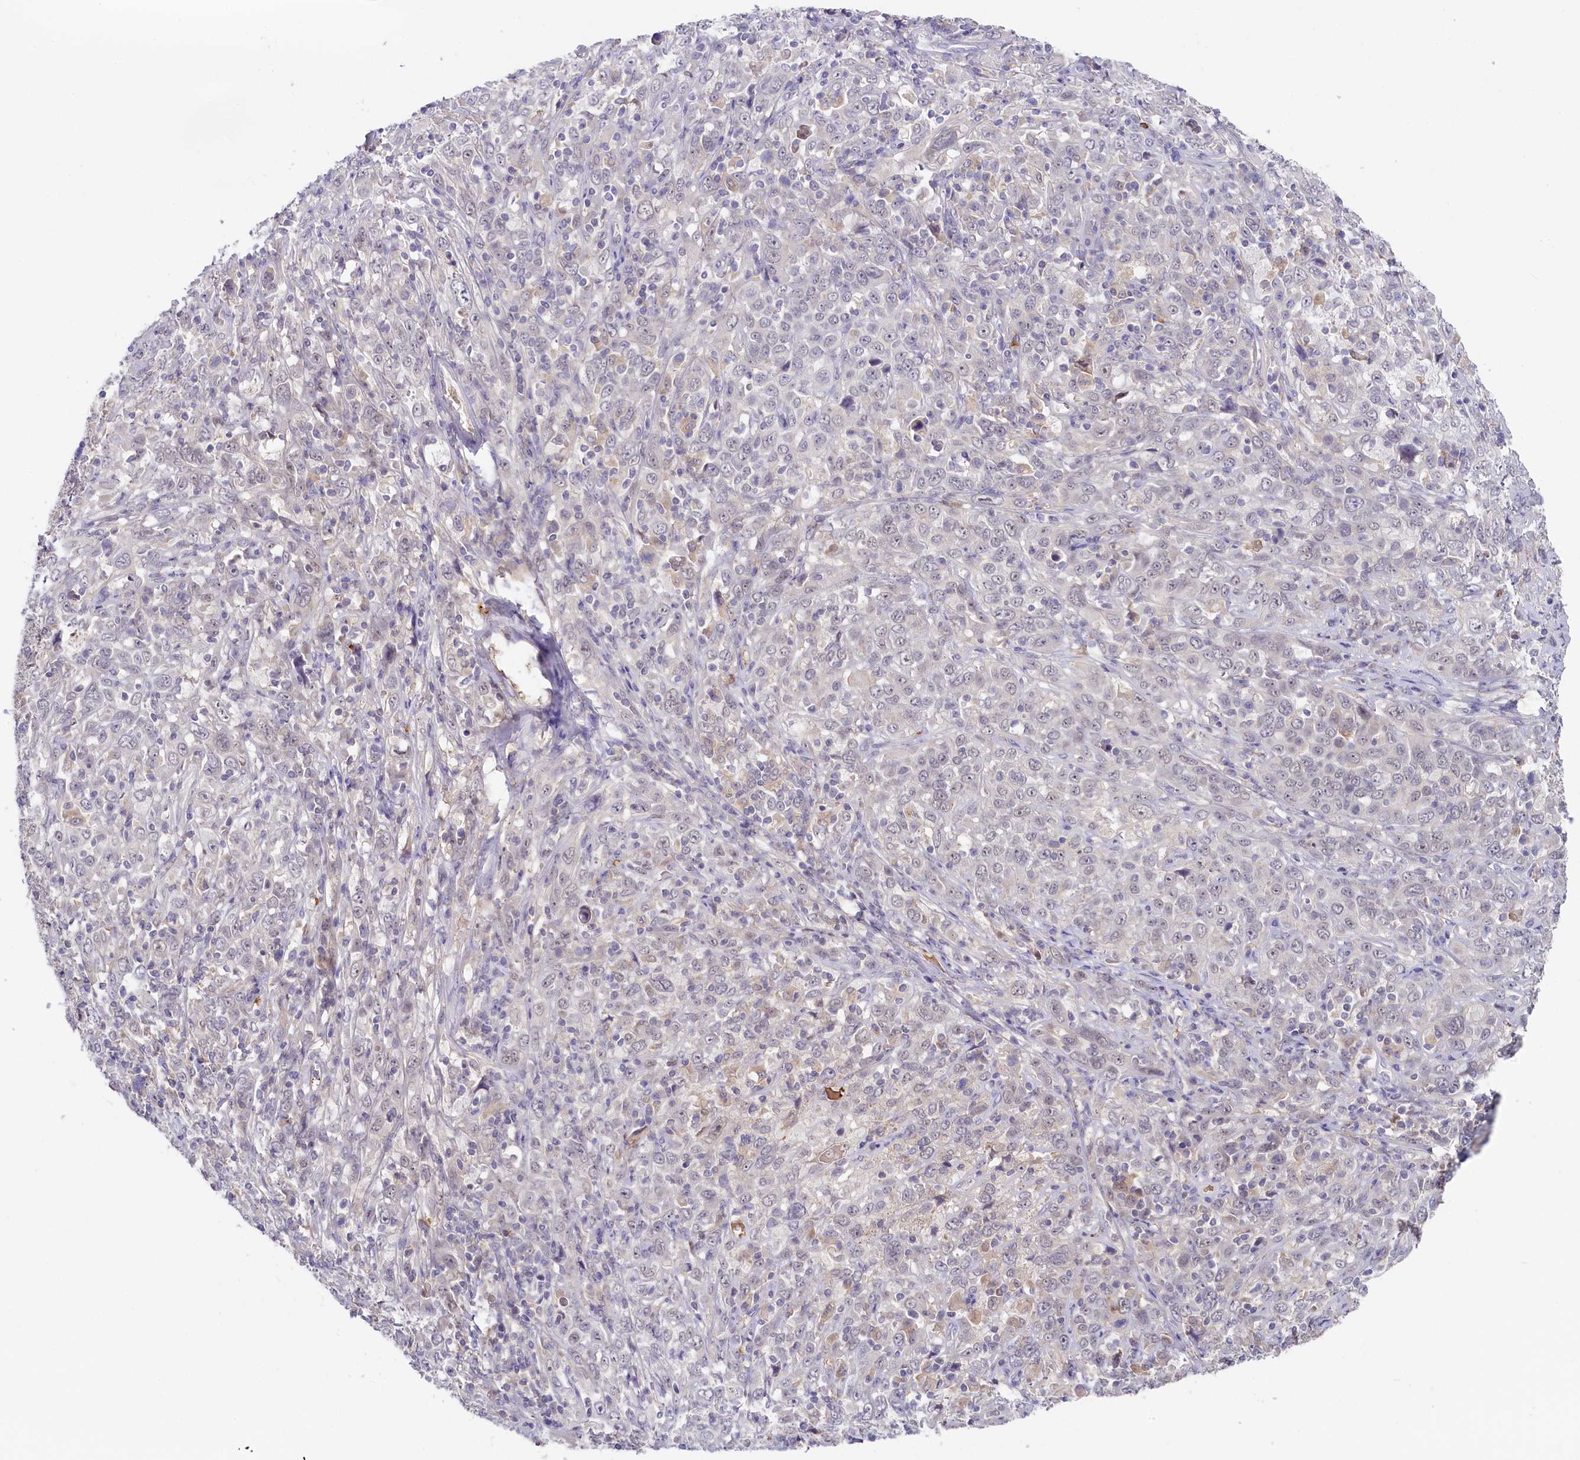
{"staining": {"intensity": "negative", "quantity": "none", "location": "none"}, "tissue": "cervical cancer", "cell_type": "Tumor cells", "image_type": "cancer", "snomed": [{"axis": "morphology", "description": "Squamous cell carcinoma, NOS"}, {"axis": "topography", "description": "Cervix"}], "caption": "Tumor cells show no significant protein positivity in cervical squamous cell carcinoma.", "gene": "ADGRD1", "patient": {"sex": "female", "age": 46}}